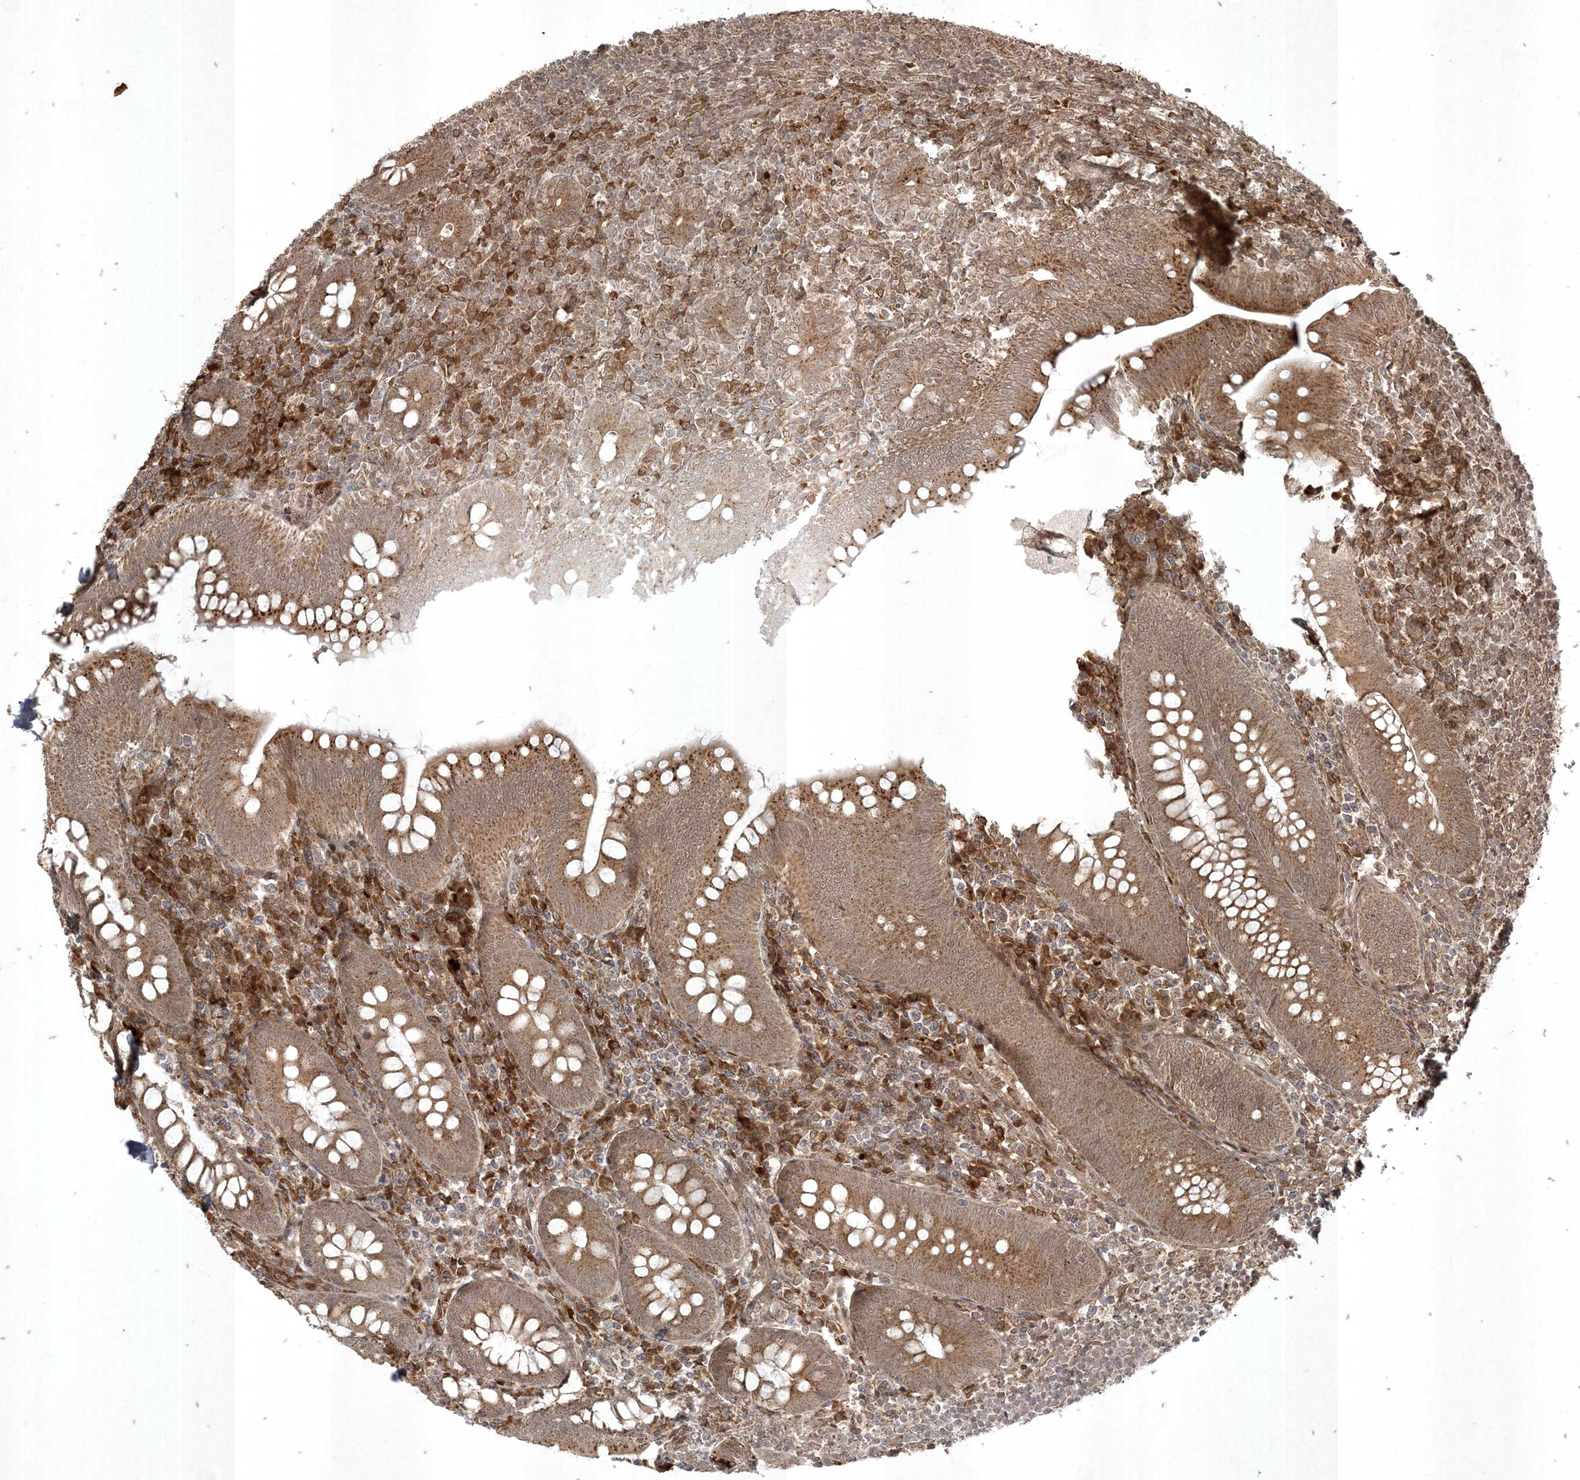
{"staining": {"intensity": "moderate", "quantity": ">75%", "location": "cytoplasmic/membranous"}, "tissue": "appendix", "cell_type": "Glandular cells", "image_type": "normal", "snomed": [{"axis": "morphology", "description": "Normal tissue, NOS"}, {"axis": "topography", "description": "Appendix"}], "caption": "IHC photomicrograph of unremarkable appendix stained for a protein (brown), which shows medium levels of moderate cytoplasmic/membranous positivity in approximately >75% of glandular cells.", "gene": "RRAS", "patient": {"sex": "male", "age": 14}}